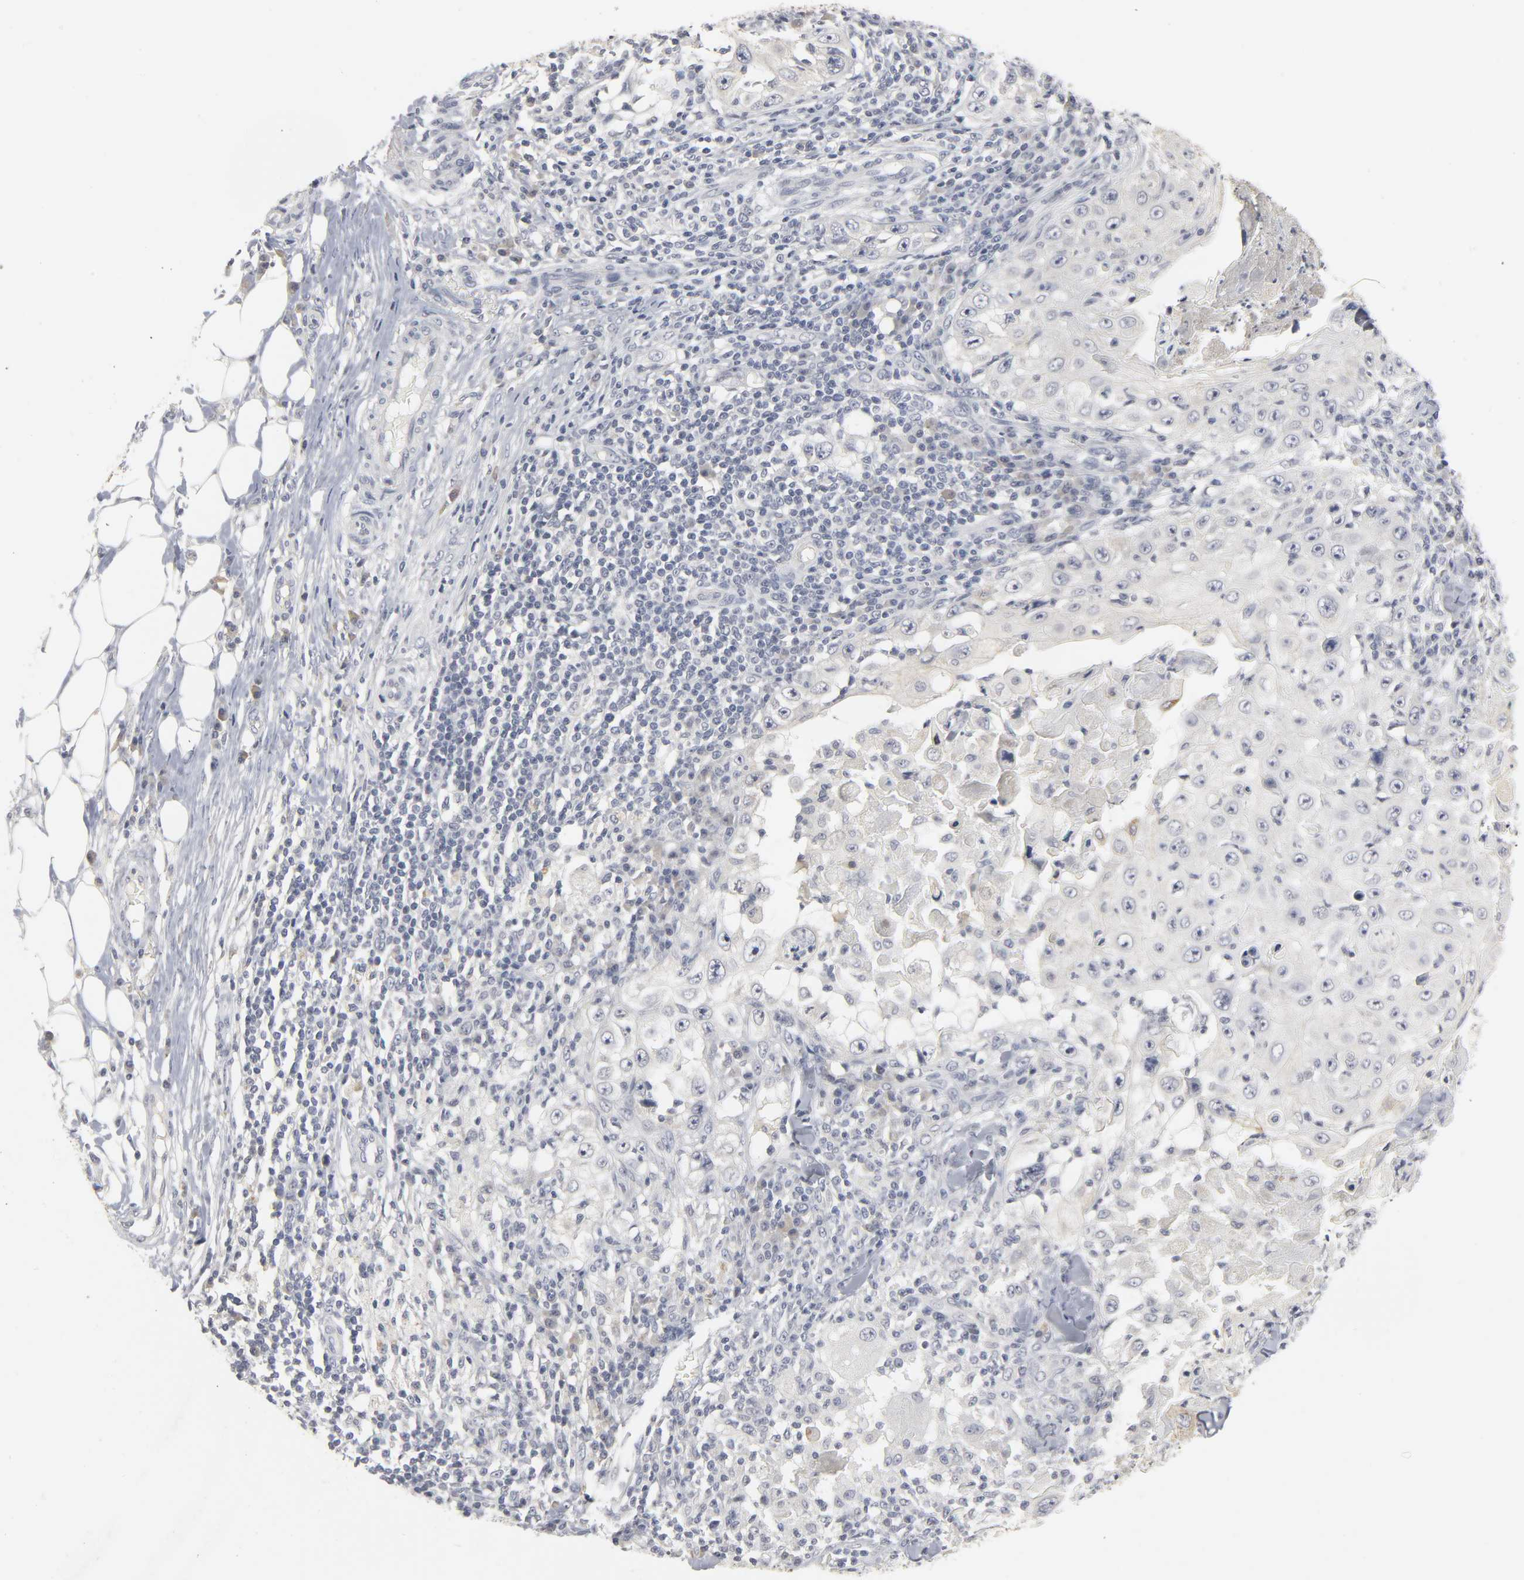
{"staining": {"intensity": "negative", "quantity": "none", "location": "none"}, "tissue": "skin cancer", "cell_type": "Tumor cells", "image_type": "cancer", "snomed": [{"axis": "morphology", "description": "Squamous cell carcinoma, NOS"}, {"axis": "topography", "description": "Skin"}], "caption": "Tumor cells show no significant protein expression in skin squamous cell carcinoma.", "gene": "TCAP", "patient": {"sex": "male", "age": 86}}